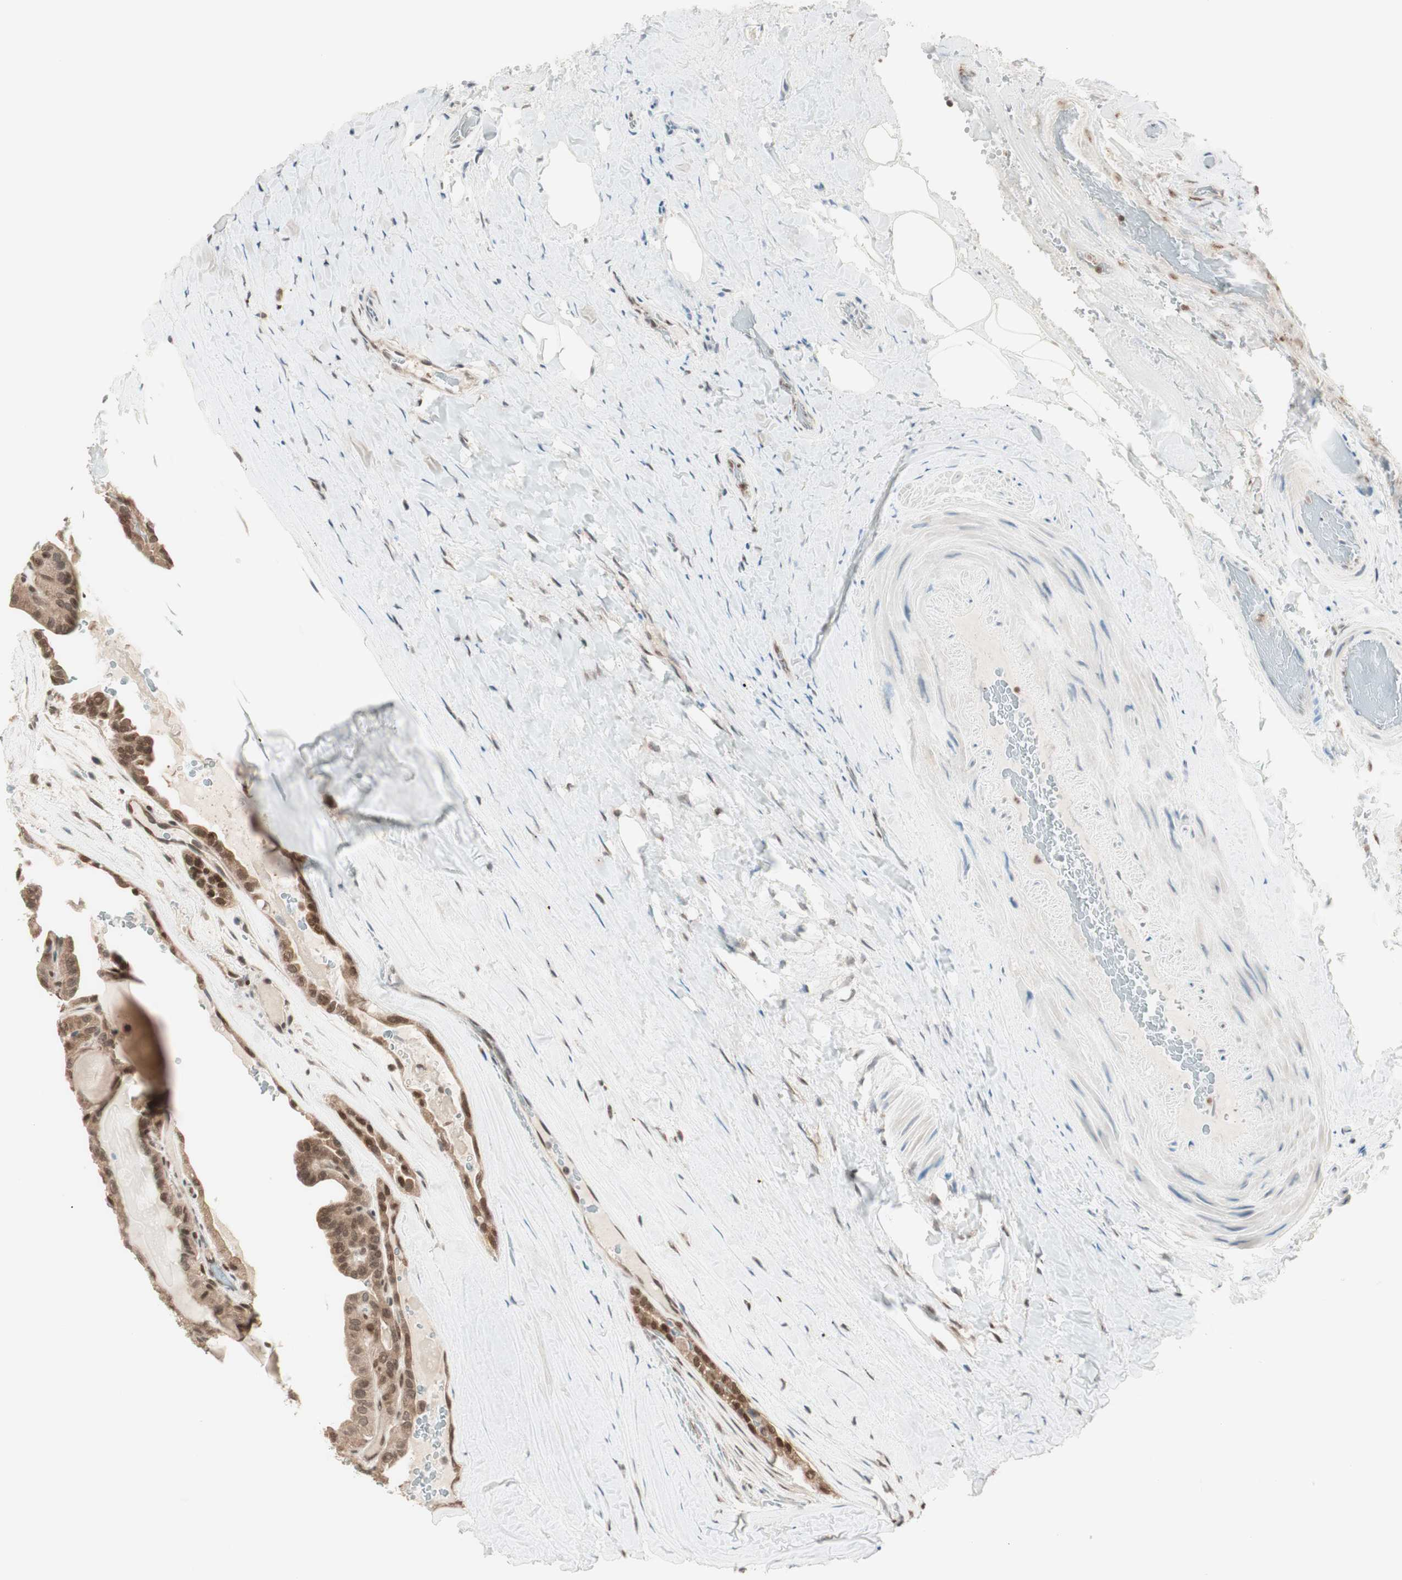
{"staining": {"intensity": "moderate", "quantity": ">75%", "location": "cytoplasmic/membranous"}, "tissue": "thyroid cancer", "cell_type": "Tumor cells", "image_type": "cancer", "snomed": [{"axis": "morphology", "description": "Papillary adenocarcinoma, NOS"}, {"axis": "topography", "description": "Thyroid gland"}], "caption": "Thyroid papillary adenocarcinoma stained with DAB immunohistochemistry exhibits medium levels of moderate cytoplasmic/membranous staining in about >75% of tumor cells.", "gene": "UBE2I", "patient": {"sex": "male", "age": 77}}